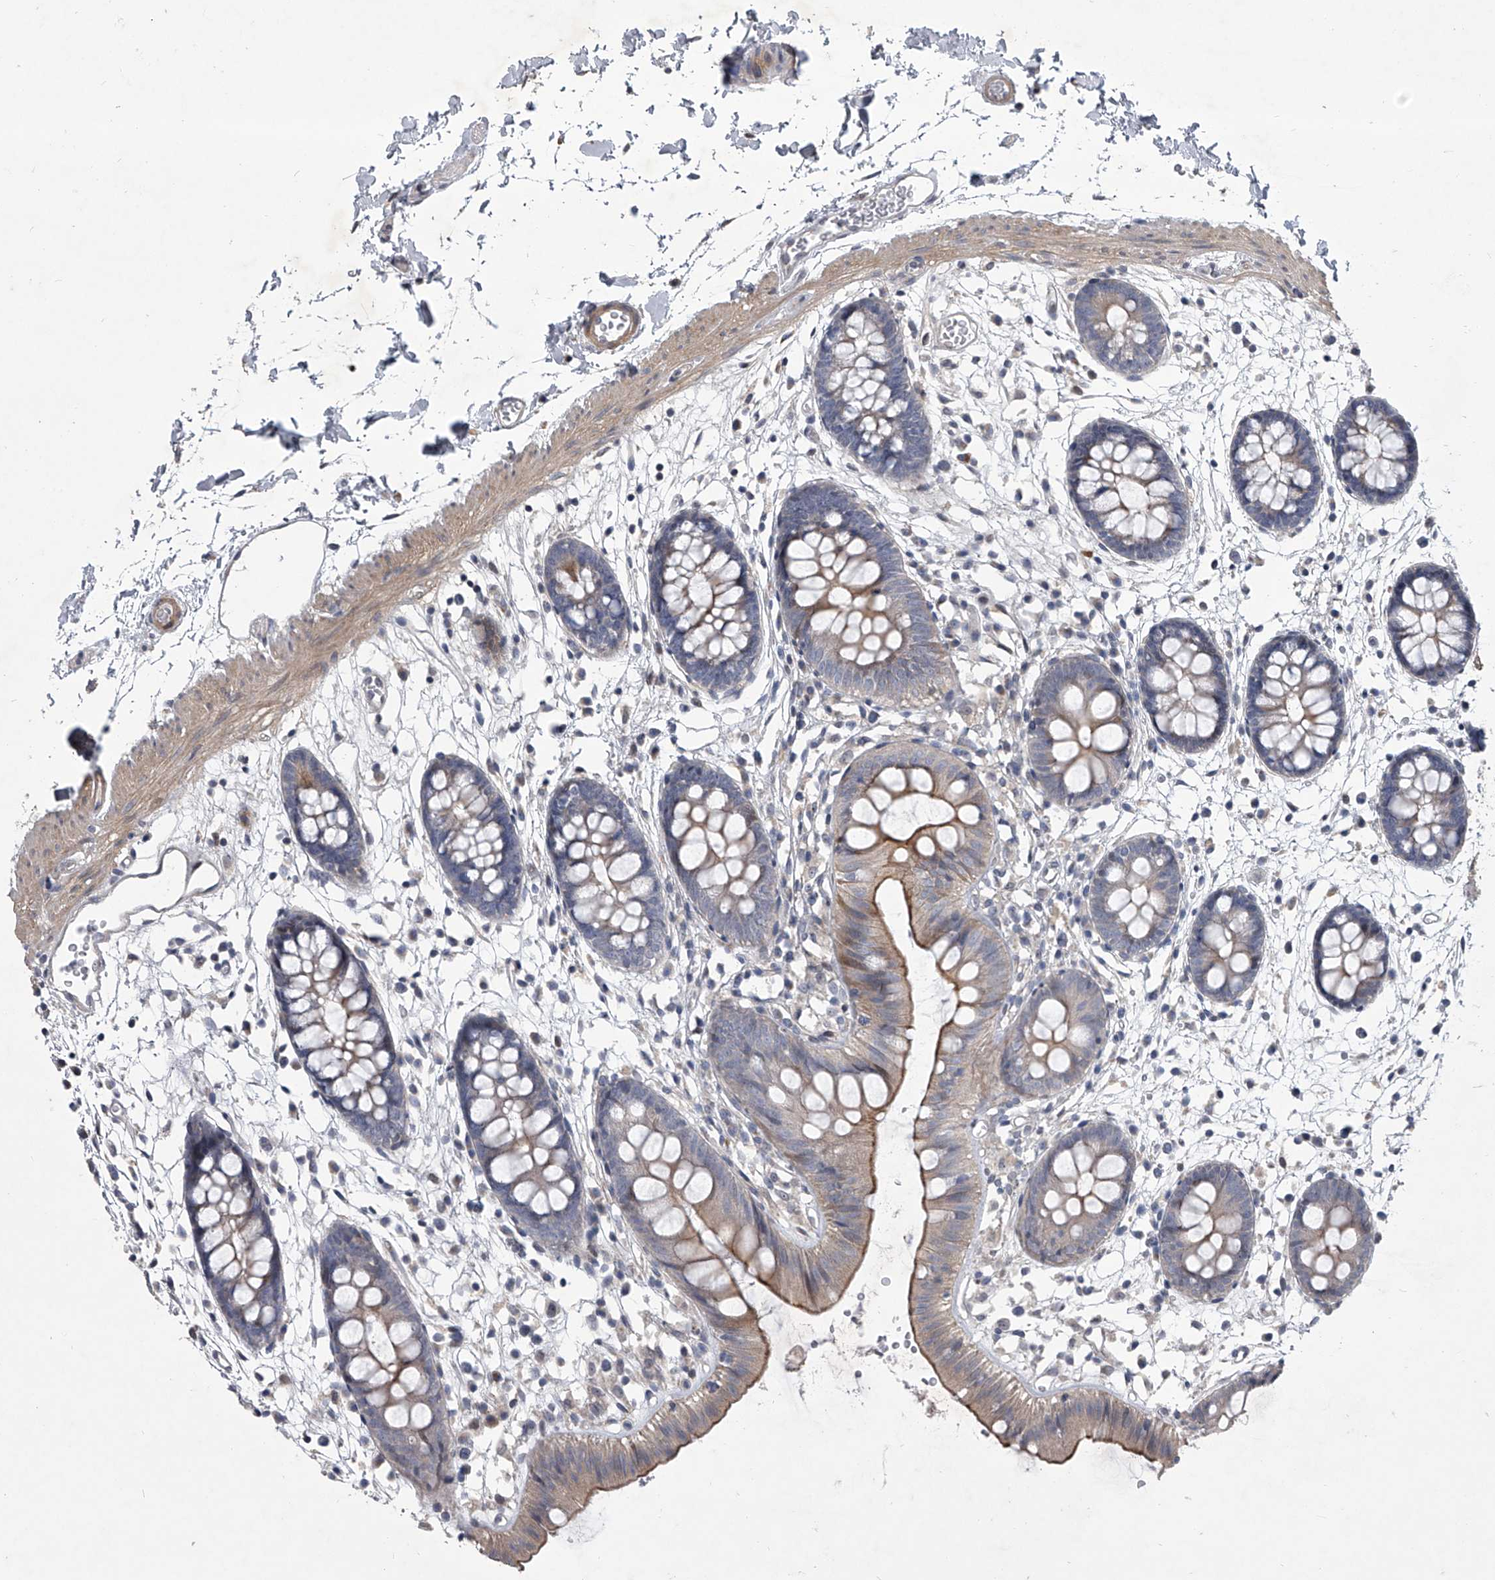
{"staining": {"intensity": "weak", "quantity": ">75%", "location": "cytoplasmic/membranous"}, "tissue": "colon", "cell_type": "Endothelial cells", "image_type": "normal", "snomed": [{"axis": "morphology", "description": "Normal tissue, NOS"}, {"axis": "topography", "description": "Colon"}], "caption": "High-magnification brightfield microscopy of normal colon stained with DAB (brown) and counterstained with hematoxylin (blue). endothelial cells exhibit weak cytoplasmic/membranous expression is seen in approximately>75% of cells.", "gene": "HEATR6", "patient": {"sex": "male", "age": 56}}